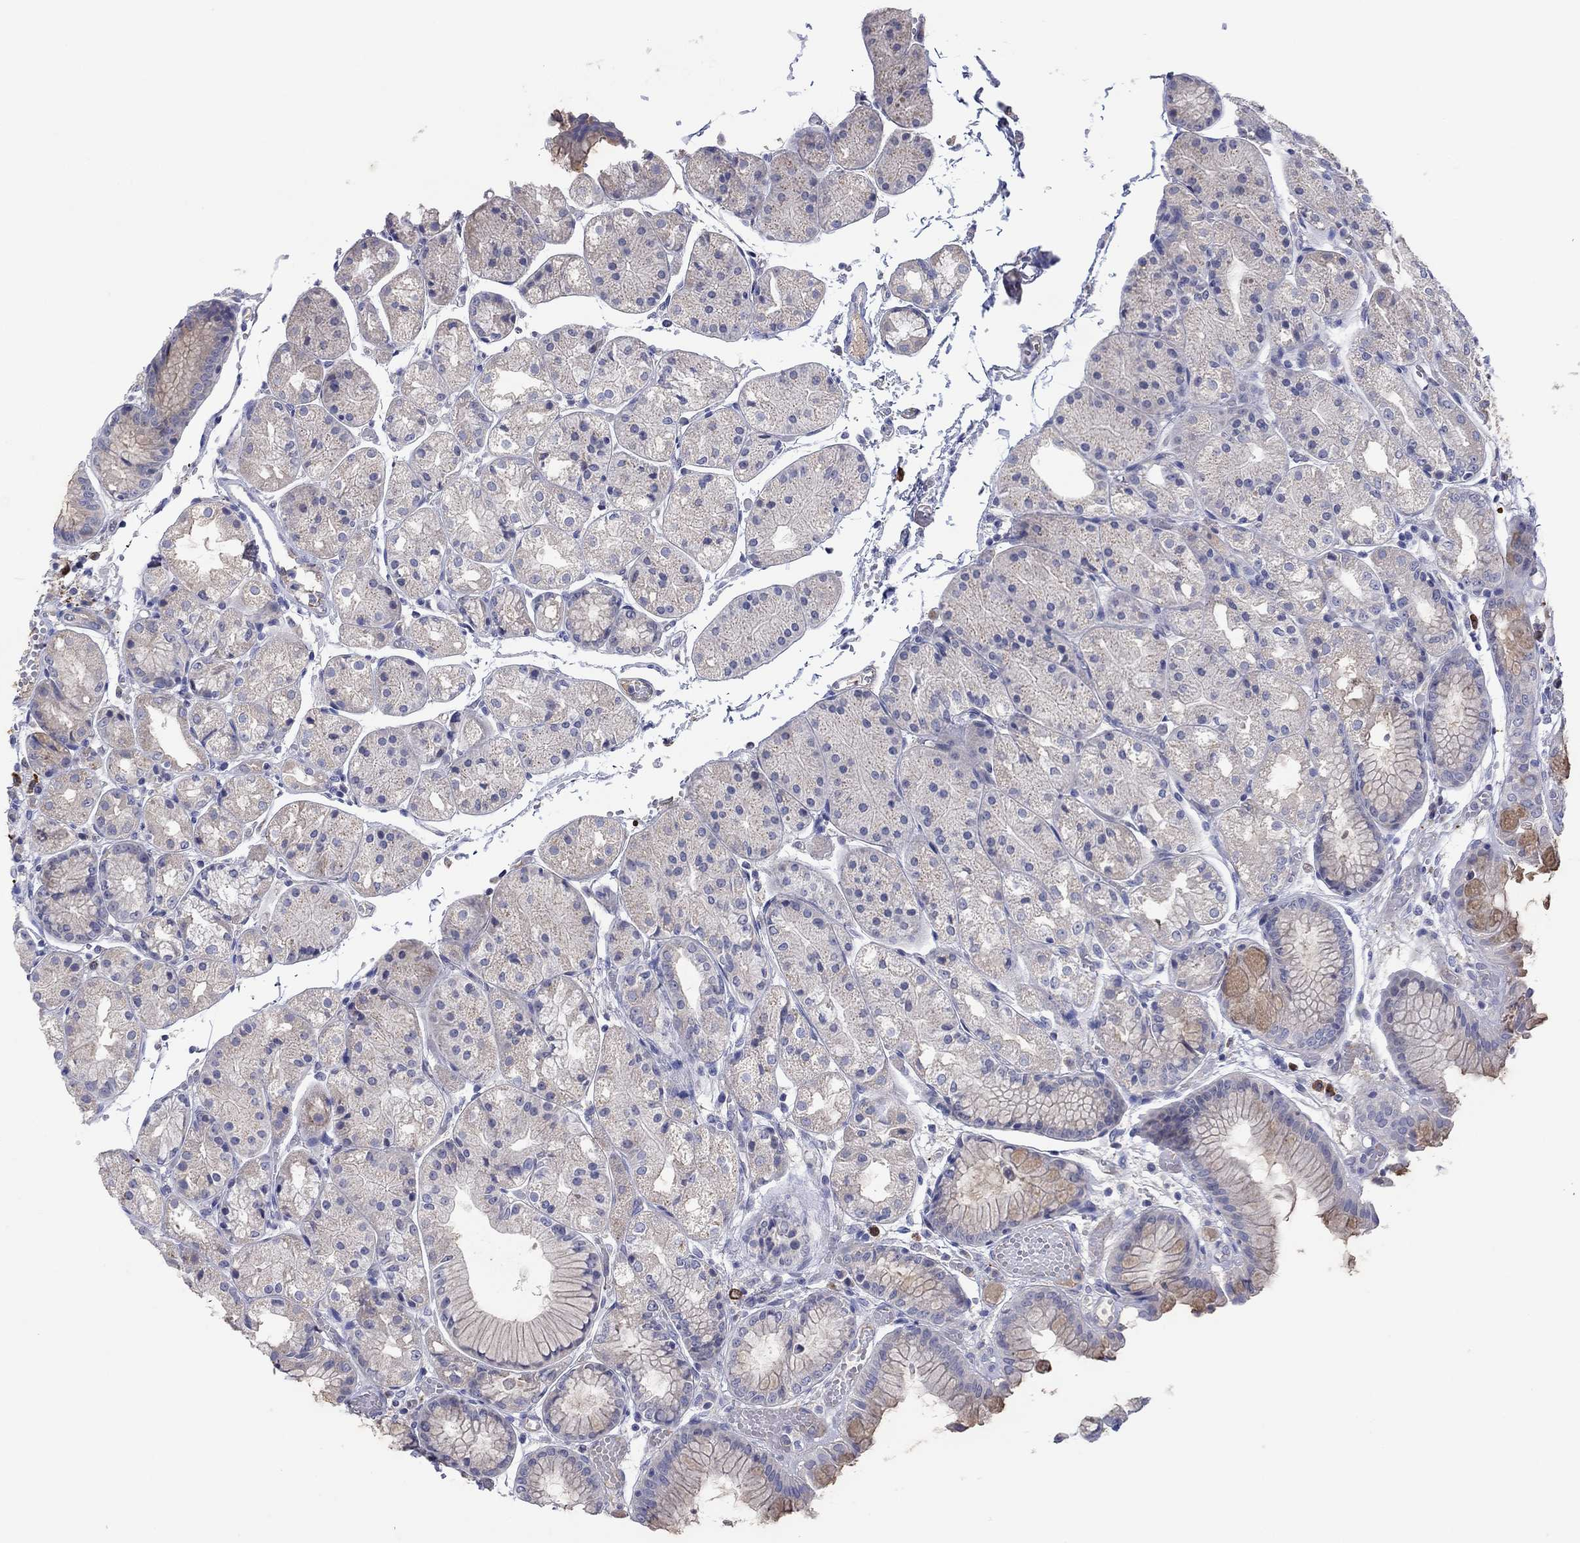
{"staining": {"intensity": "weak", "quantity": "<25%", "location": "cytoplasmic/membranous"}, "tissue": "stomach", "cell_type": "Glandular cells", "image_type": "normal", "snomed": [{"axis": "morphology", "description": "Normal tissue, NOS"}, {"axis": "topography", "description": "Stomach, upper"}], "caption": "High magnification brightfield microscopy of benign stomach stained with DAB (3,3'-diaminobenzidine) (brown) and counterstained with hematoxylin (blue): glandular cells show no significant staining.", "gene": "PLCL2", "patient": {"sex": "male", "age": 72}}